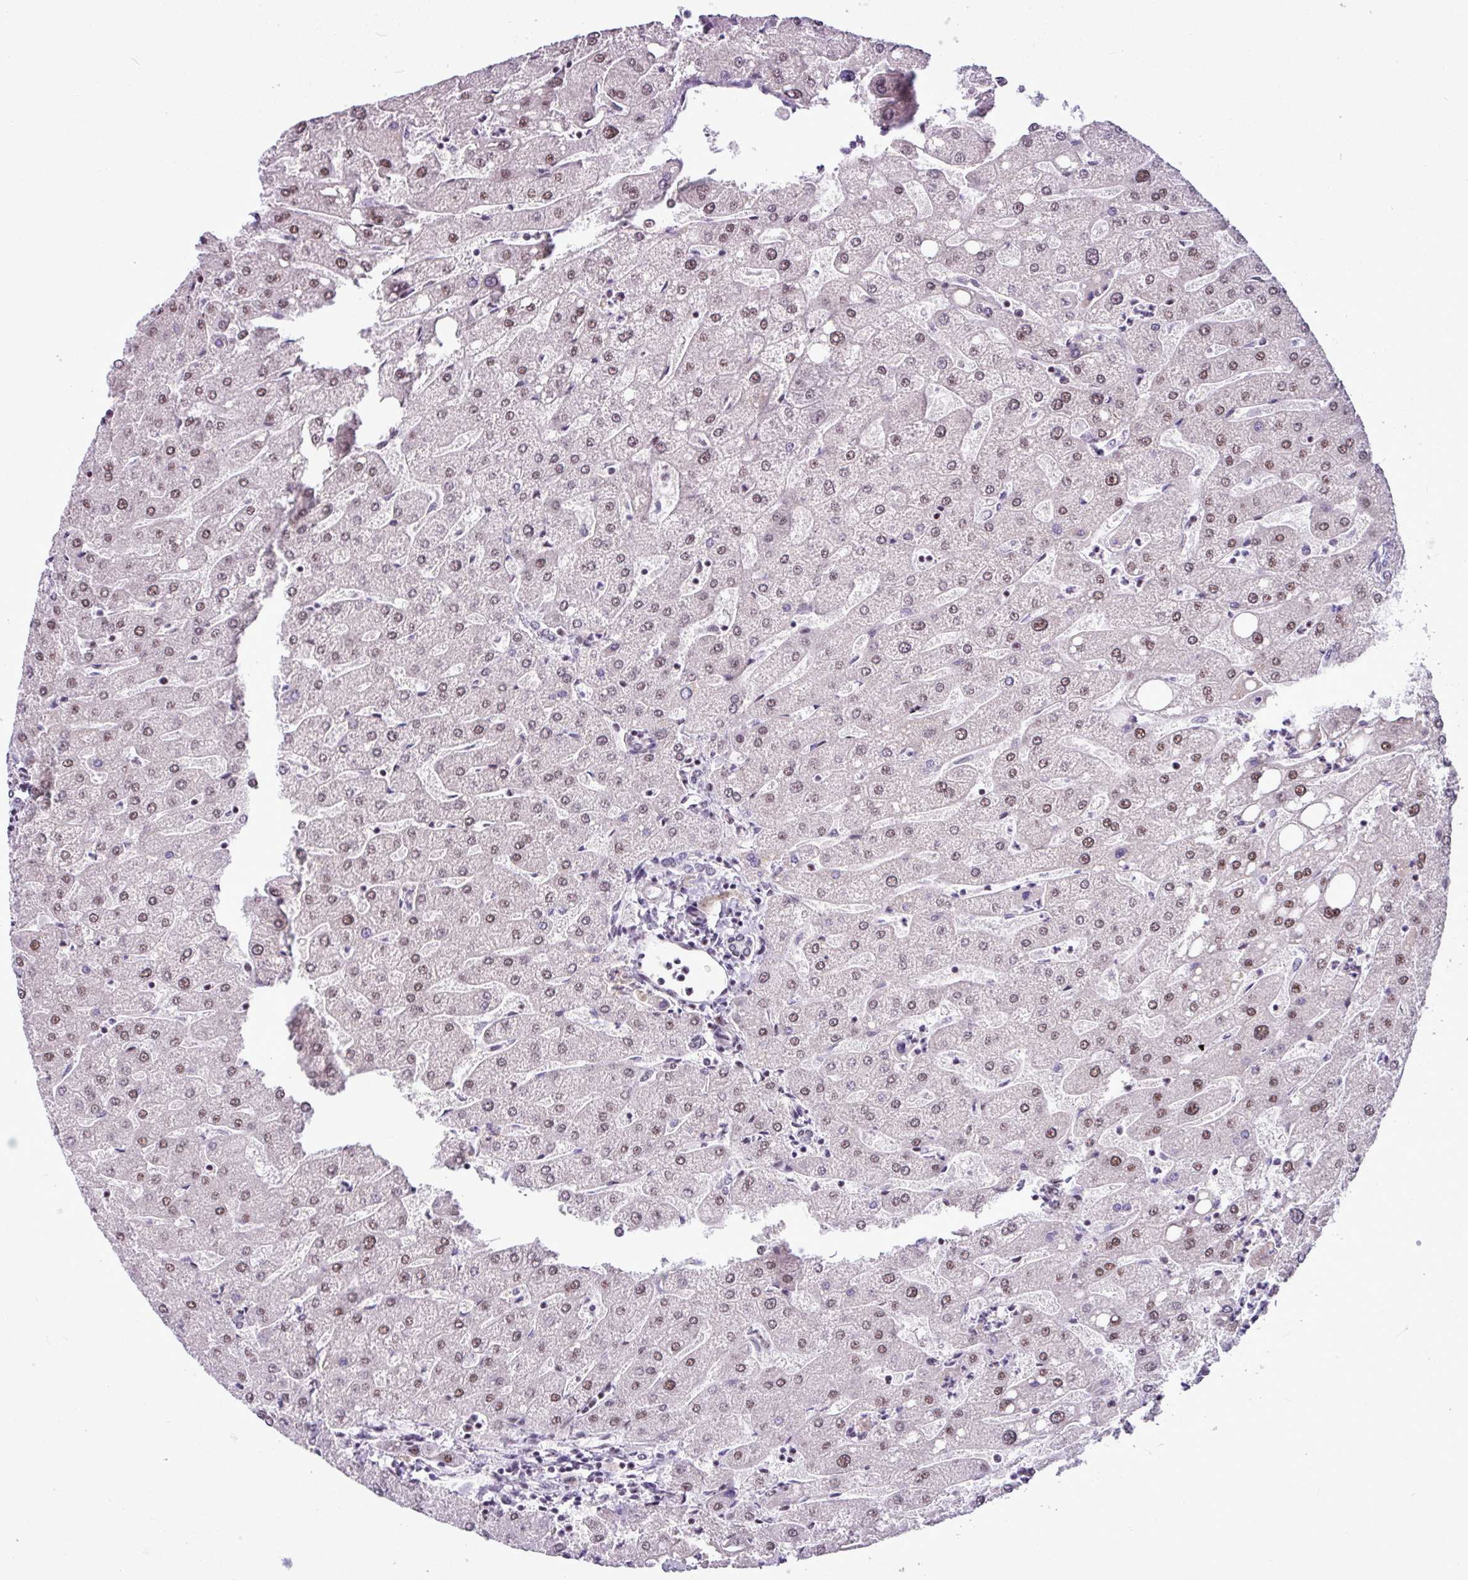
{"staining": {"intensity": "weak", "quantity": "25%-75%", "location": "nuclear"}, "tissue": "liver", "cell_type": "Cholangiocytes", "image_type": "normal", "snomed": [{"axis": "morphology", "description": "Normal tissue, NOS"}, {"axis": "topography", "description": "Liver"}], "caption": "Weak nuclear positivity is present in approximately 25%-75% of cholangiocytes in unremarkable liver.", "gene": "UTP18", "patient": {"sex": "male", "age": 67}}